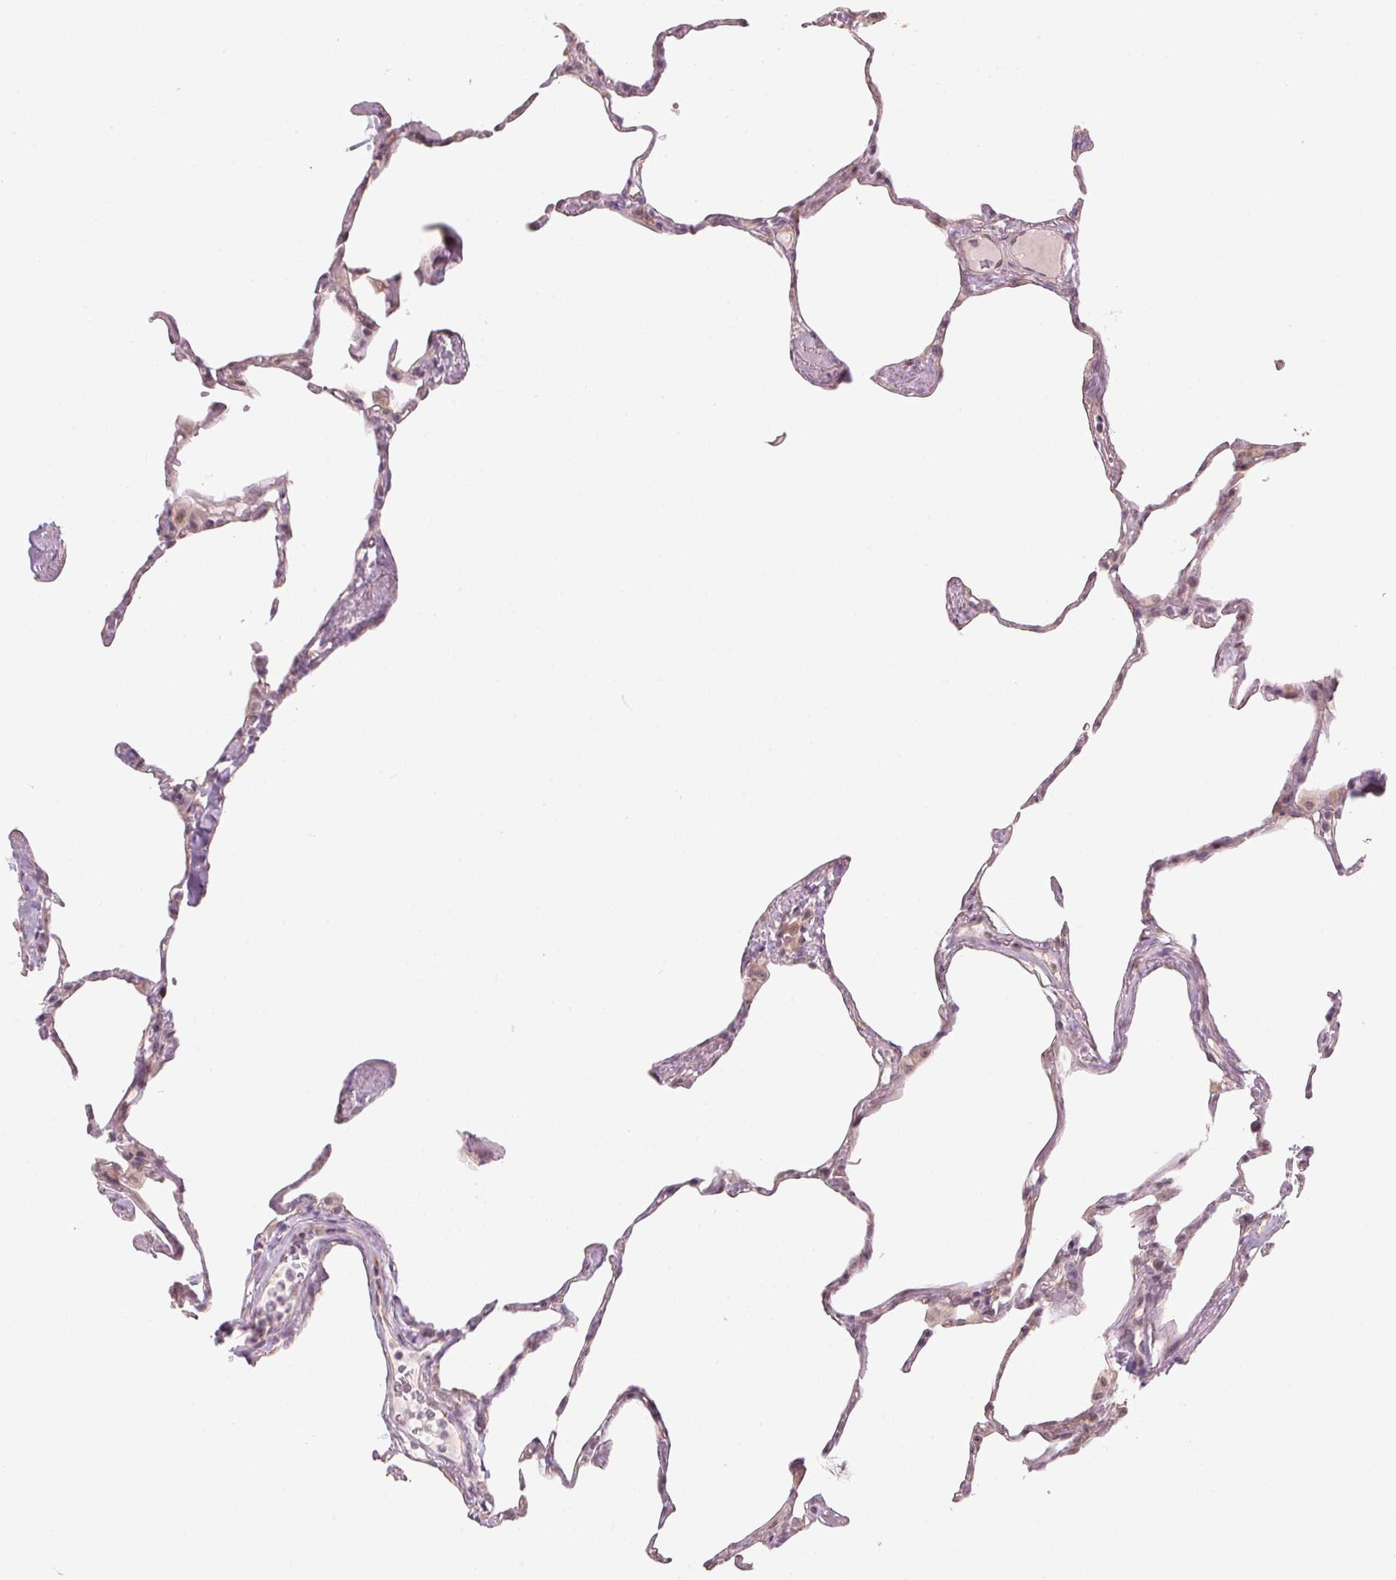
{"staining": {"intensity": "negative", "quantity": "none", "location": "none"}, "tissue": "lung", "cell_type": "Alveolar cells", "image_type": "normal", "snomed": [{"axis": "morphology", "description": "Normal tissue, NOS"}, {"axis": "topography", "description": "Lung"}], "caption": "Unremarkable lung was stained to show a protein in brown. There is no significant positivity in alveolar cells. (Immunohistochemistry (ihc), brightfield microscopy, high magnification).", "gene": "TMED6", "patient": {"sex": "male", "age": 65}}